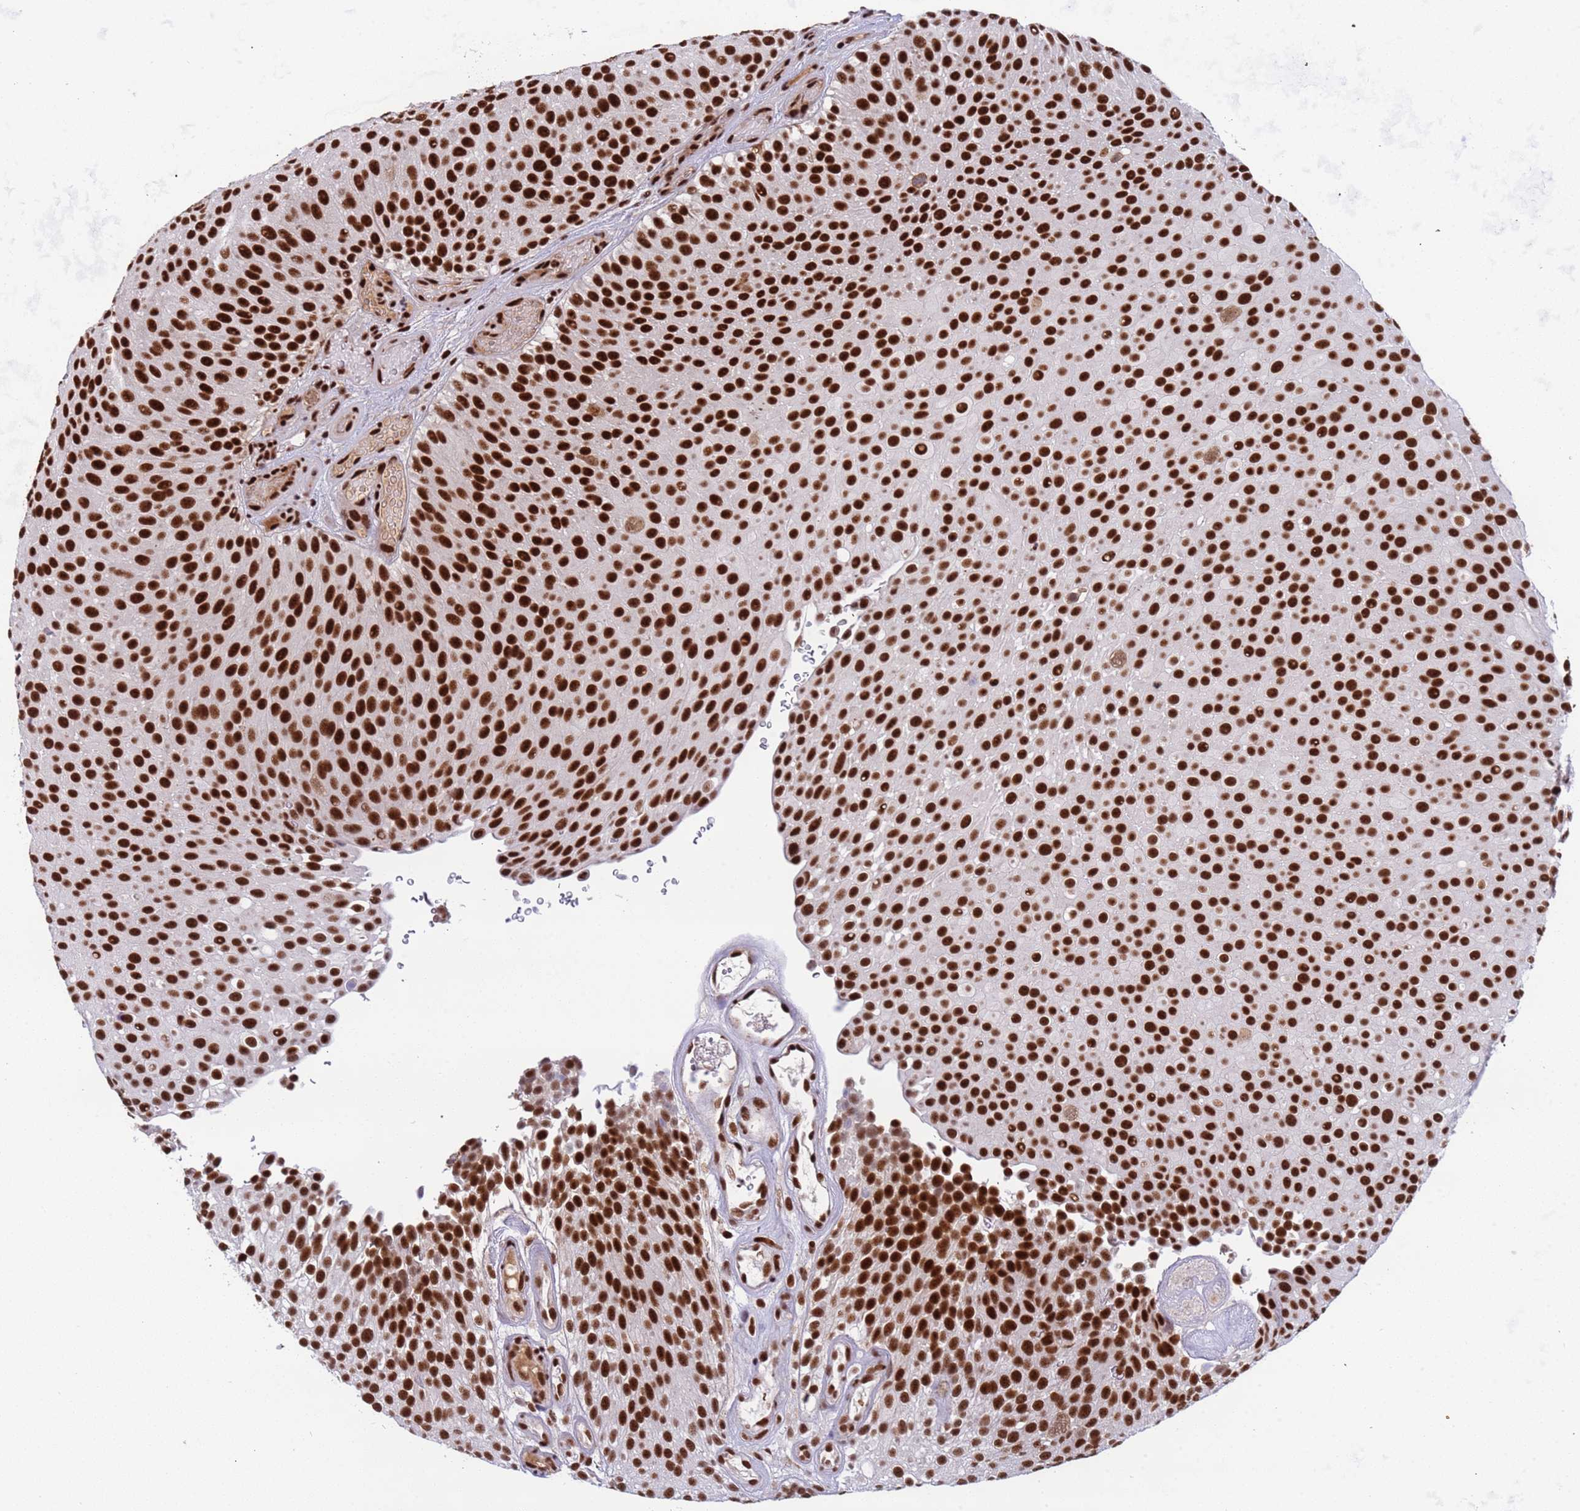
{"staining": {"intensity": "strong", "quantity": ">75%", "location": "nuclear"}, "tissue": "urothelial cancer", "cell_type": "Tumor cells", "image_type": "cancer", "snomed": [{"axis": "morphology", "description": "Urothelial carcinoma, Low grade"}, {"axis": "topography", "description": "Urinary bladder"}], "caption": "This is a histology image of IHC staining of low-grade urothelial carcinoma, which shows strong expression in the nuclear of tumor cells.", "gene": "SRRT", "patient": {"sex": "male", "age": 78}}